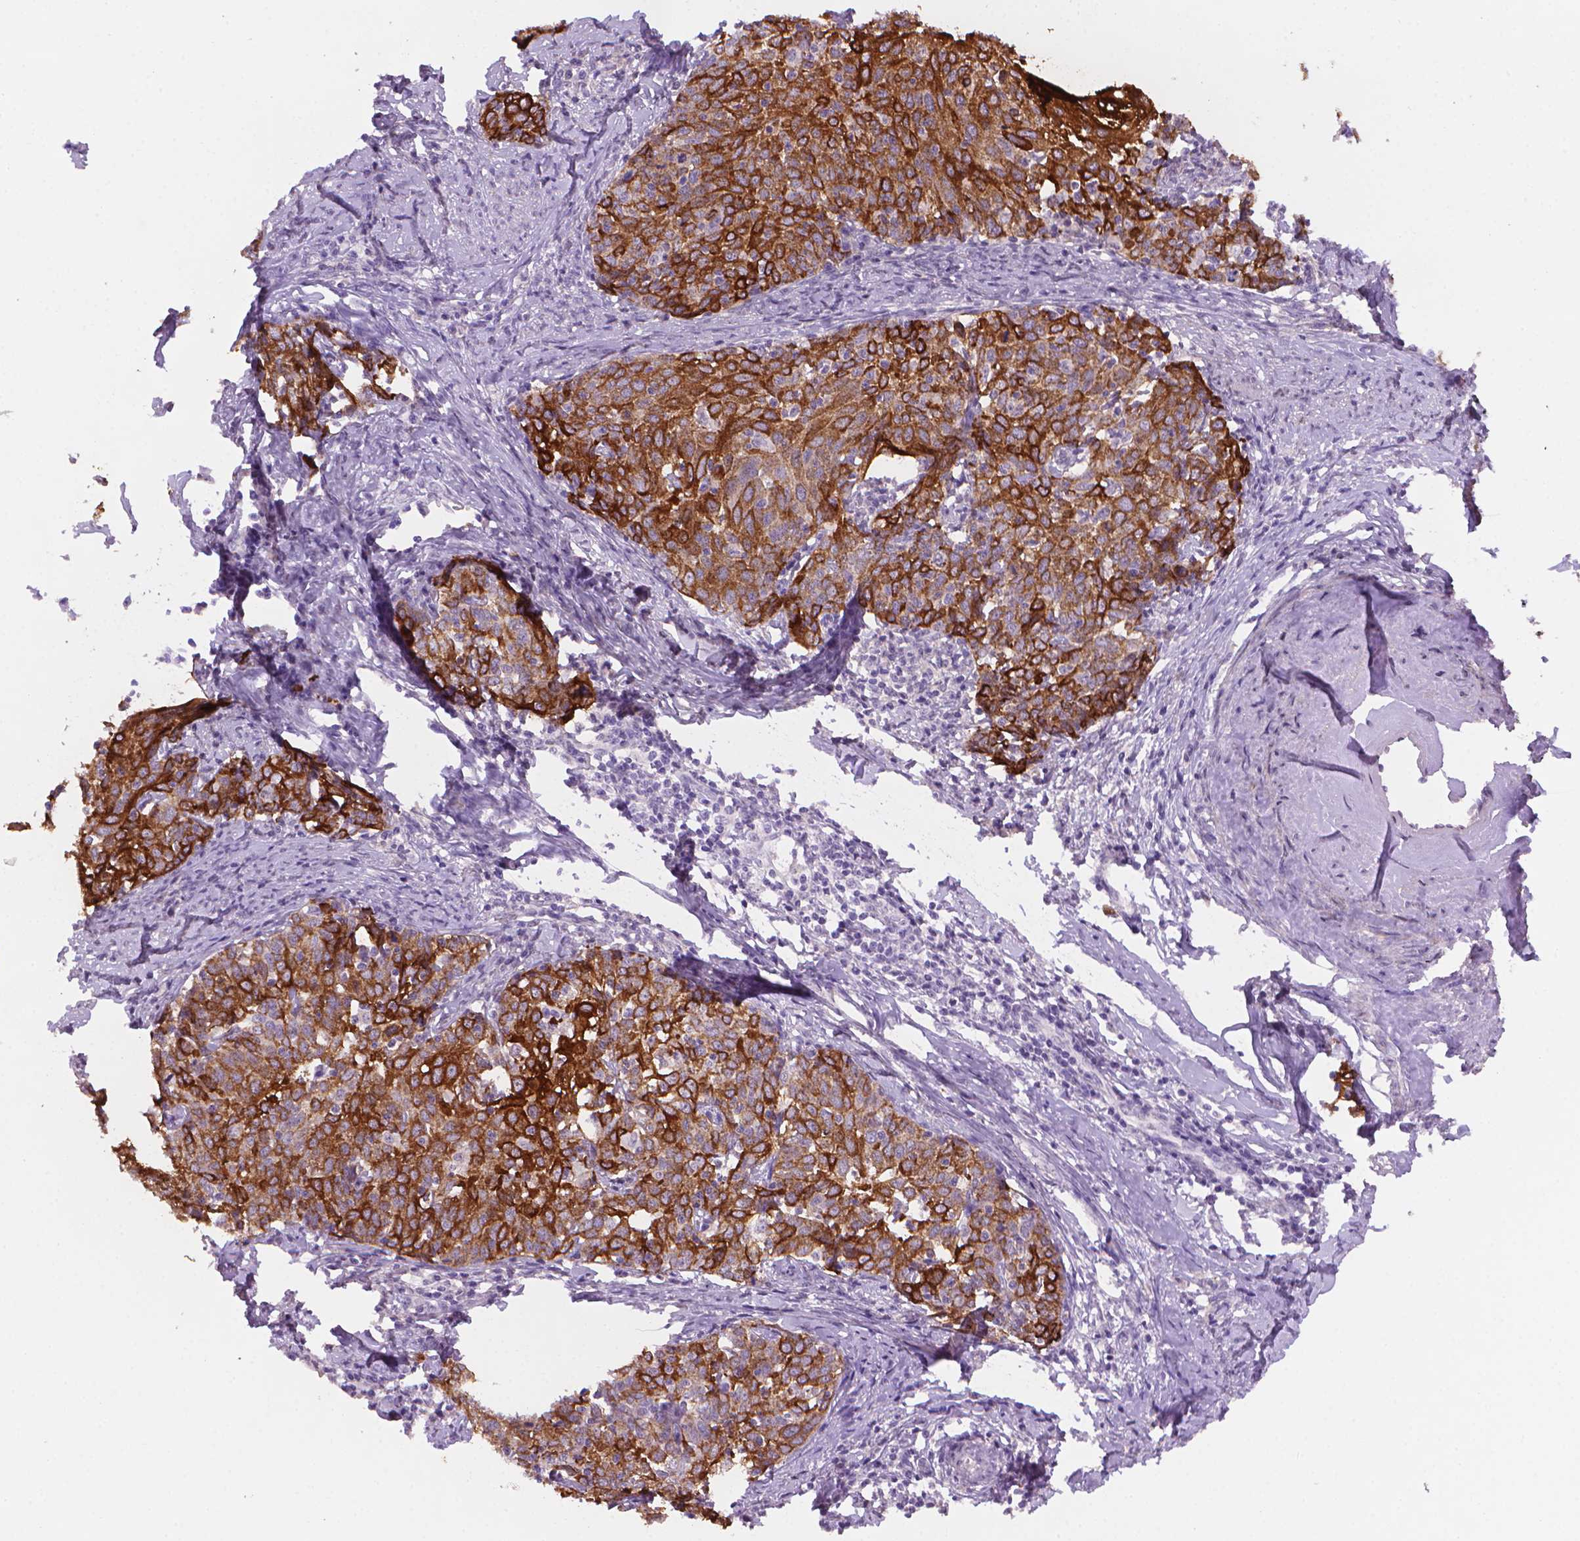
{"staining": {"intensity": "strong", "quantity": ">75%", "location": "cytoplasmic/membranous"}, "tissue": "cervical cancer", "cell_type": "Tumor cells", "image_type": "cancer", "snomed": [{"axis": "morphology", "description": "Squamous cell carcinoma, NOS"}, {"axis": "topography", "description": "Cervix"}], "caption": "This photomicrograph exhibits immunohistochemistry staining of human cervical cancer (squamous cell carcinoma), with high strong cytoplasmic/membranous positivity in about >75% of tumor cells.", "gene": "MUC1", "patient": {"sex": "female", "age": 62}}